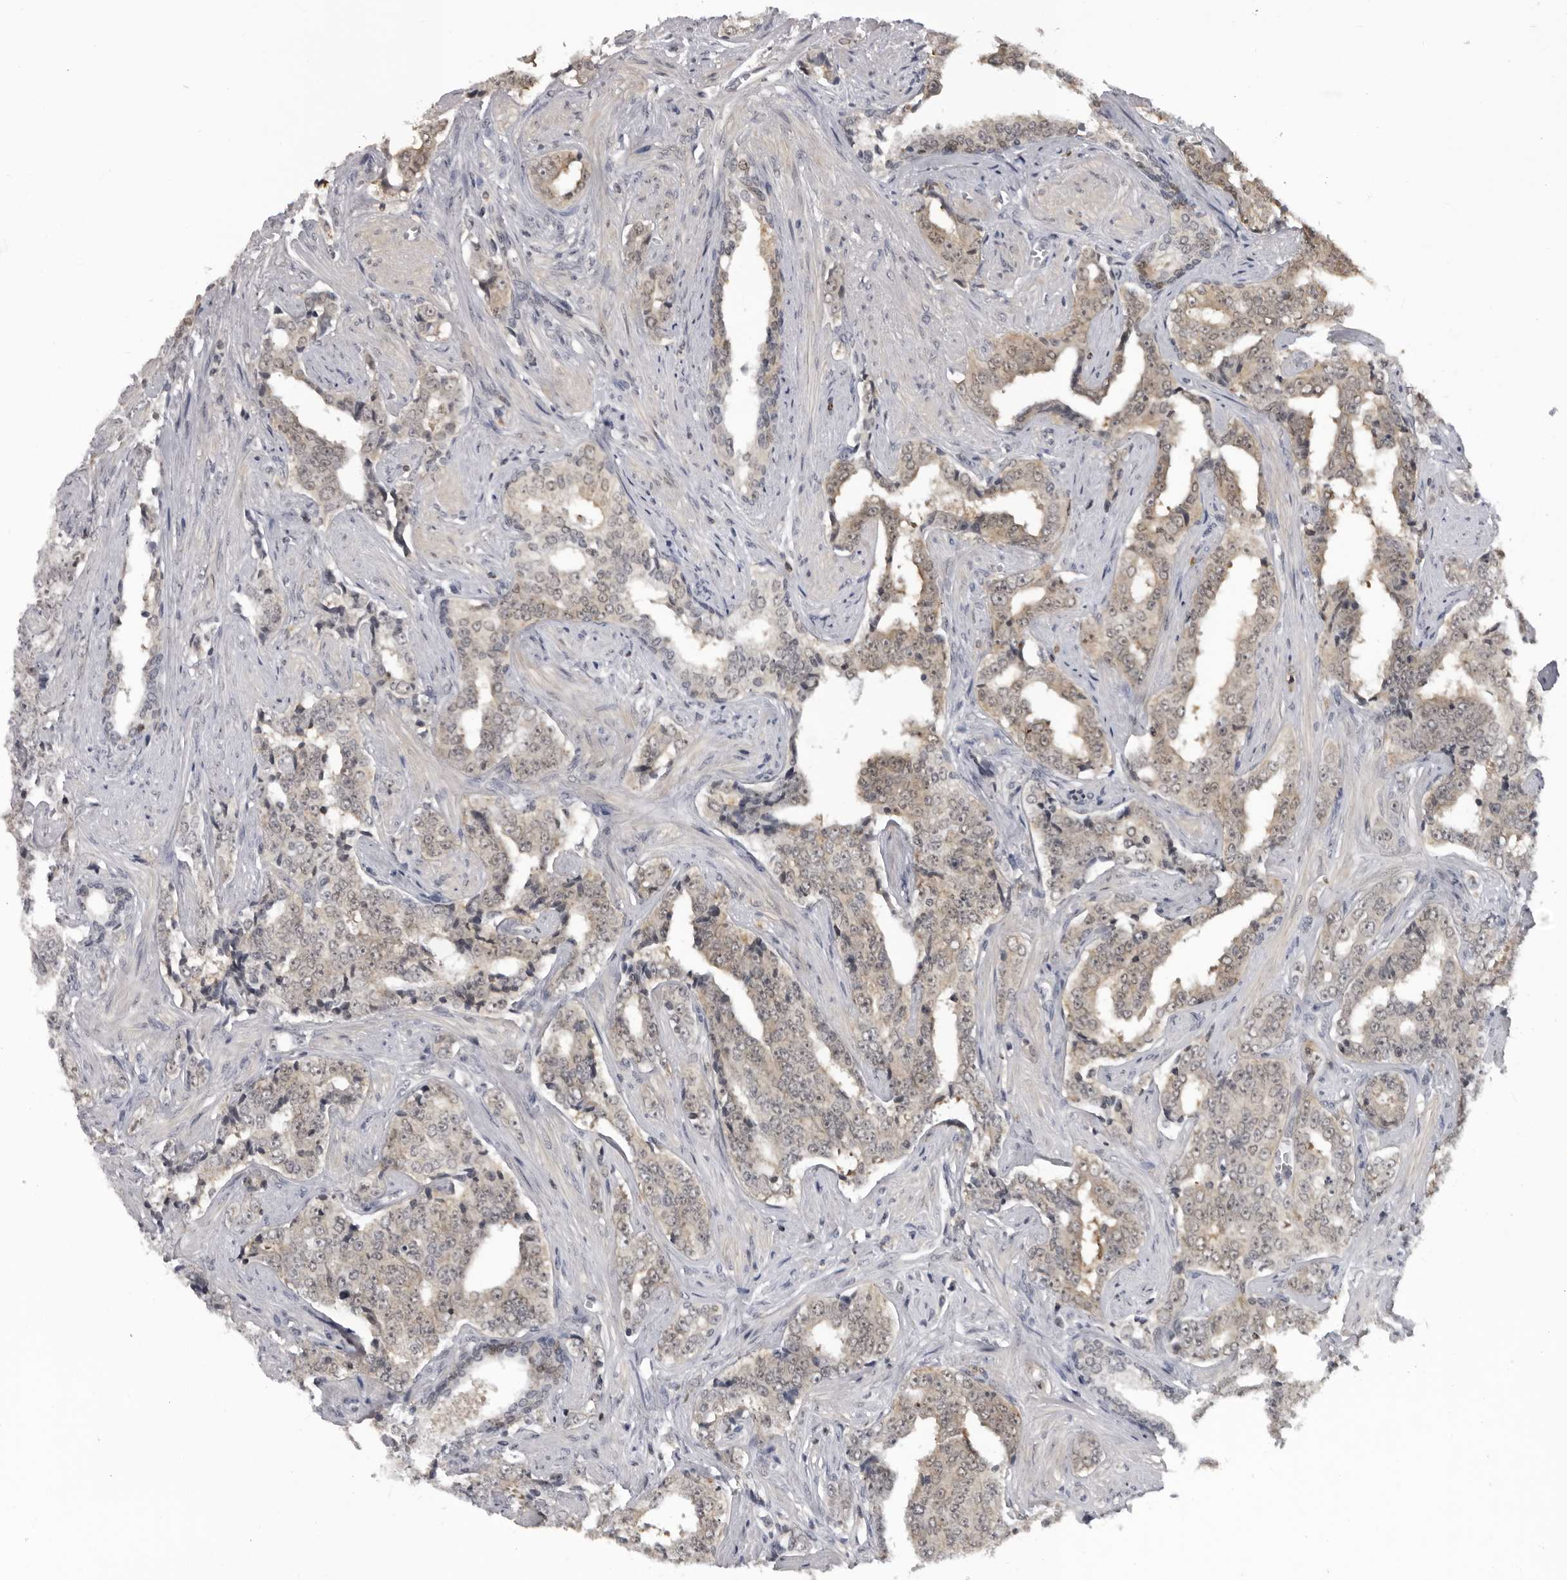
{"staining": {"intensity": "weak", "quantity": "25%-75%", "location": "cytoplasmic/membranous"}, "tissue": "prostate cancer", "cell_type": "Tumor cells", "image_type": "cancer", "snomed": [{"axis": "morphology", "description": "Adenocarcinoma, High grade"}, {"axis": "topography", "description": "Prostate"}], "caption": "High-power microscopy captured an IHC micrograph of high-grade adenocarcinoma (prostate), revealing weak cytoplasmic/membranous expression in about 25%-75% of tumor cells. (brown staining indicates protein expression, while blue staining denotes nuclei).", "gene": "PDCL3", "patient": {"sex": "male", "age": 71}}